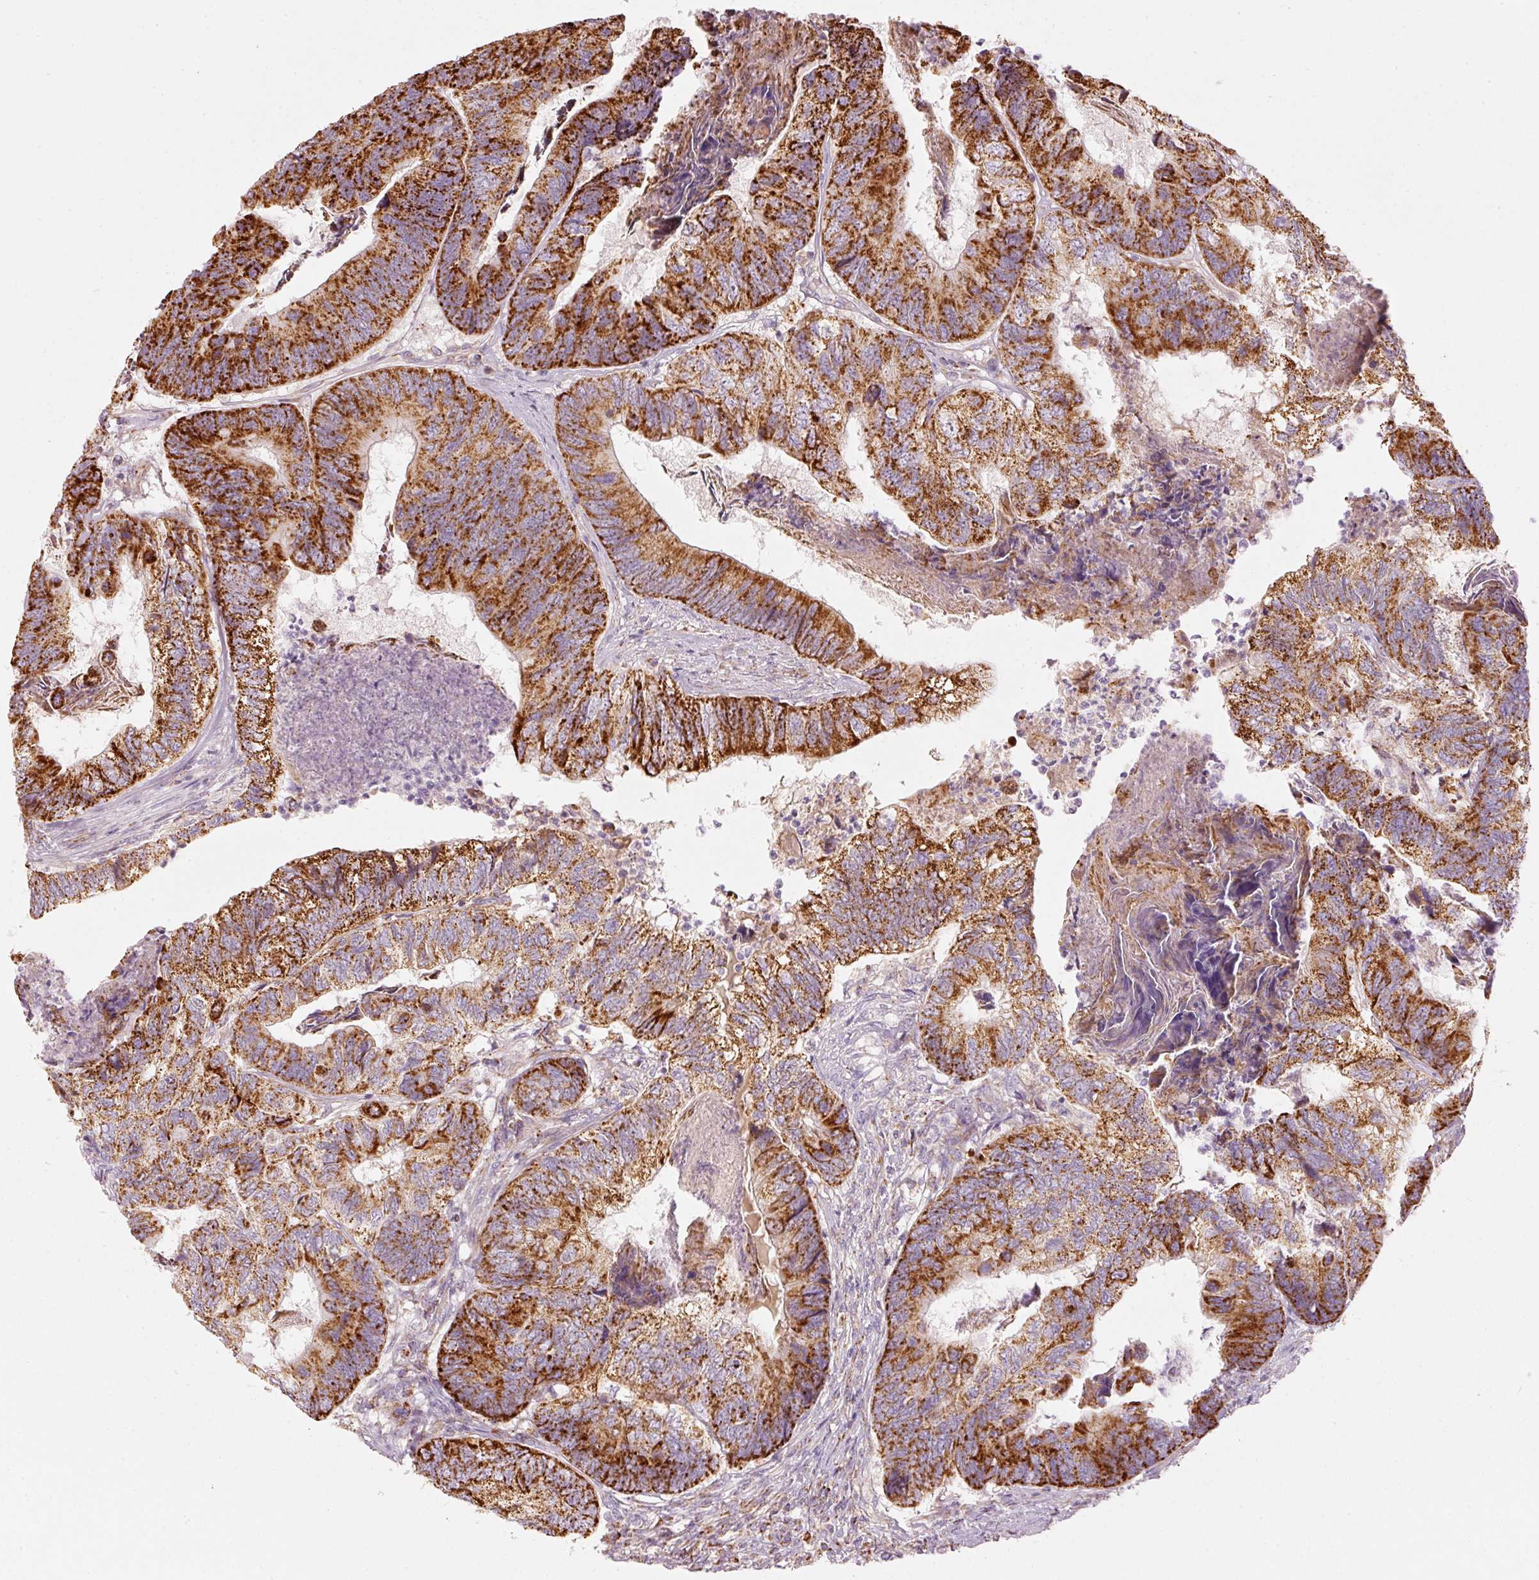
{"staining": {"intensity": "strong", "quantity": ">75%", "location": "cytoplasmic/membranous"}, "tissue": "colorectal cancer", "cell_type": "Tumor cells", "image_type": "cancer", "snomed": [{"axis": "morphology", "description": "Adenocarcinoma, NOS"}, {"axis": "topography", "description": "Colon"}], "caption": "A micrograph of colorectal adenocarcinoma stained for a protein shows strong cytoplasmic/membranous brown staining in tumor cells. Immunohistochemistry (ihc) stains the protein of interest in brown and the nuclei are stained blue.", "gene": "C17orf98", "patient": {"sex": "female", "age": 67}}